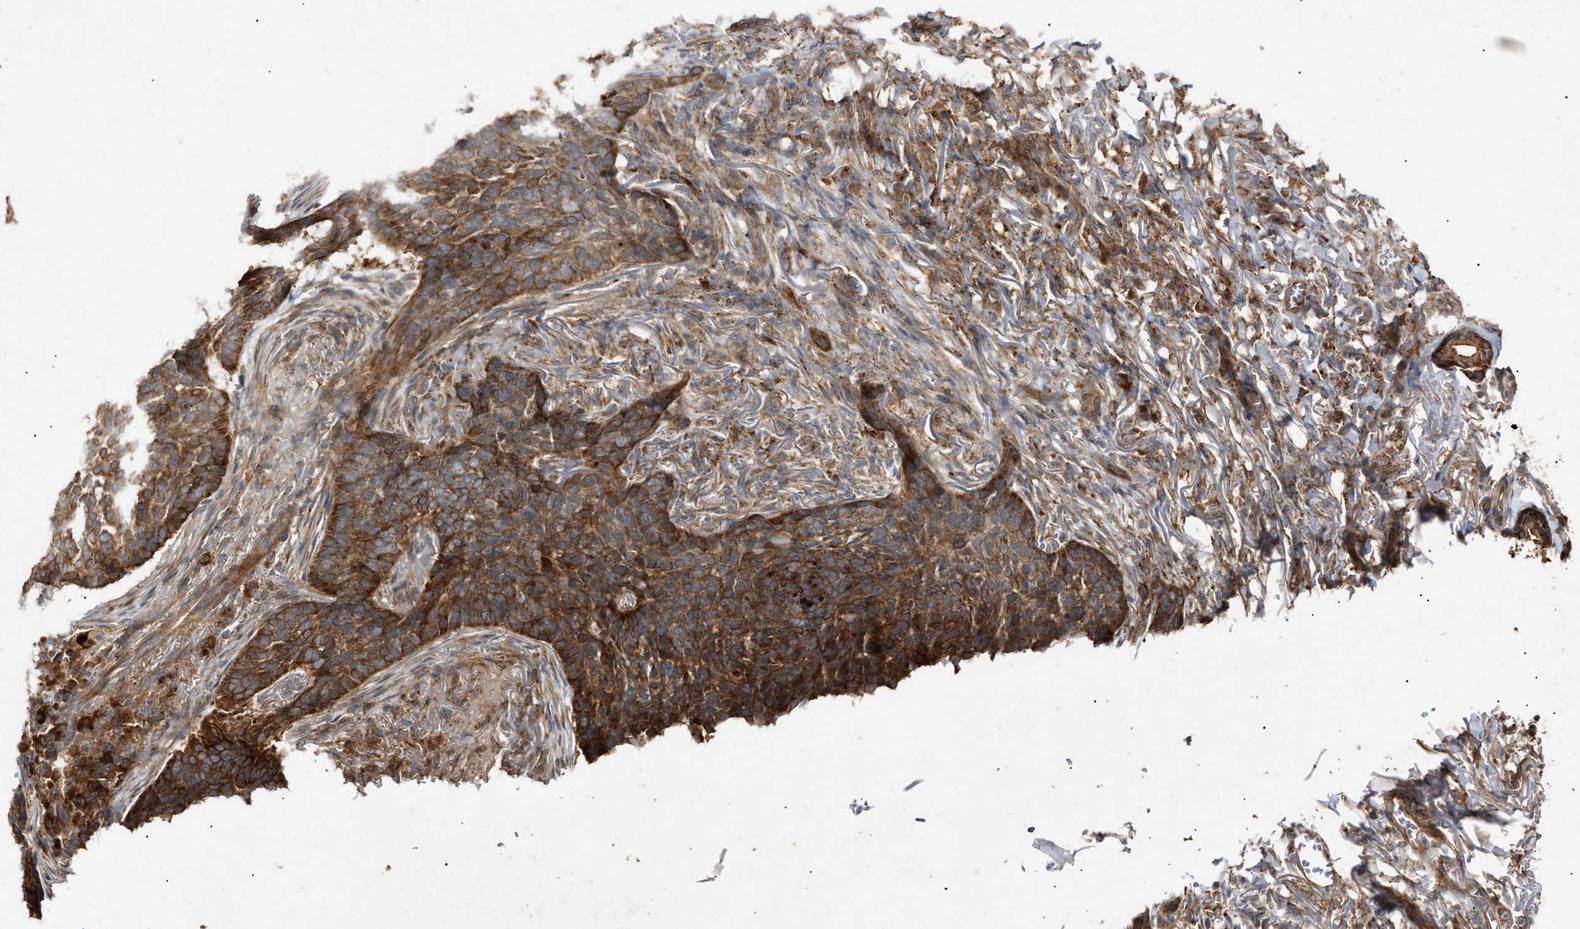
{"staining": {"intensity": "strong", "quantity": ">75%", "location": "cytoplasmic/membranous"}, "tissue": "skin cancer", "cell_type": "Tumor cells", "image_type": "cancer", "snomed": [{"axis": "morphology", "description": "Basal cell carcinoma"}, {"axis": "topography", "description": "Skin"}], "caption": "Strong cytoplasmic/membranous protein staining is appreciated in about >75% of tumor cells in skin cancer. The protein is stained brown, and the nuclei are stained in blue (DAB IHC with brightfield microscopy, high magnification).", "gene": "MTCH1", "patient": {"sex": "male", "age": 85}}